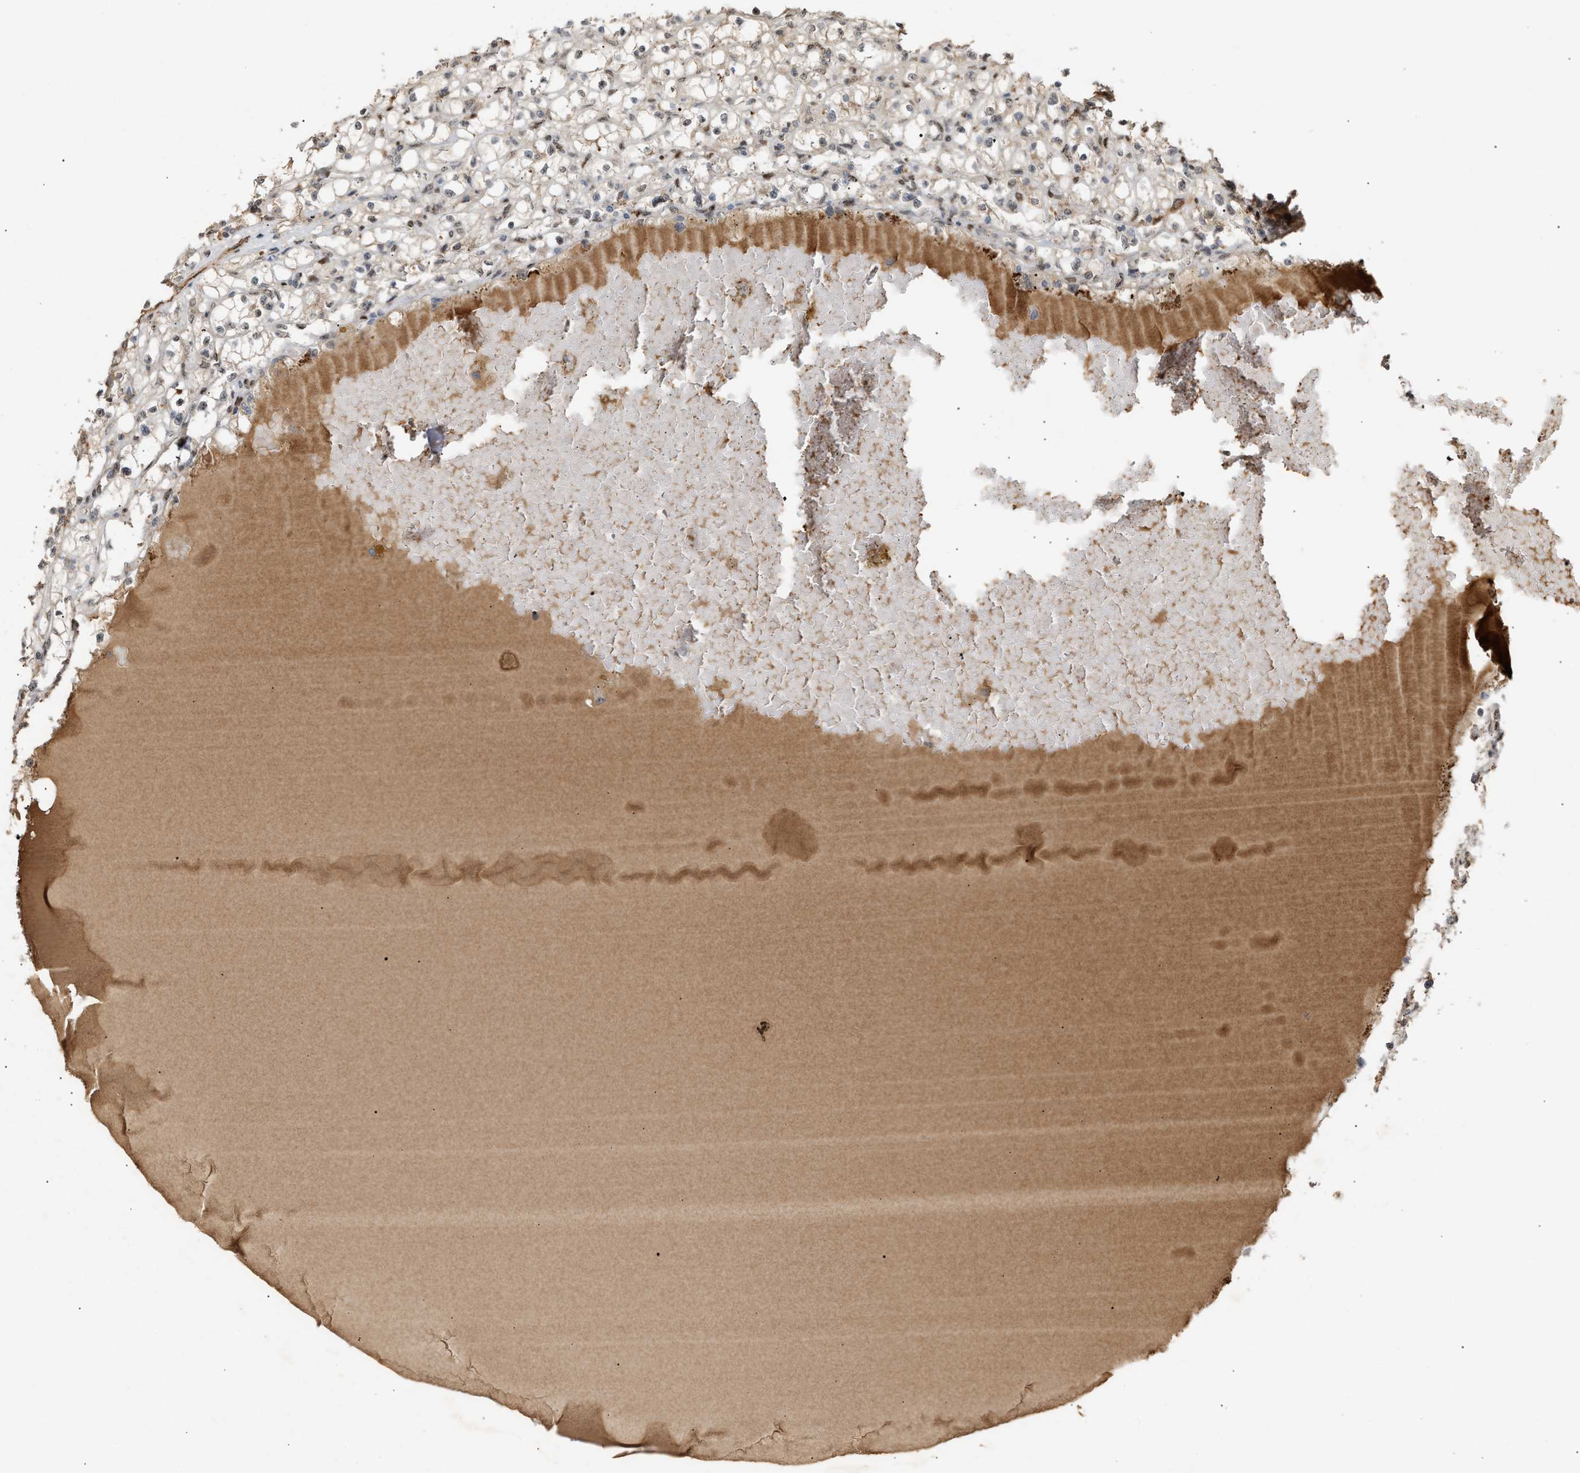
{"staining": {"intensity": "weak", "quantity": "<25%", "location": "cytoplasmic/membranous,nuclear"}, "tissue": "renal cancer", "cell_type": "Tumor cells", "image_type": "cancer", "snomed": [{"axis": "morphology", "description": "Adenocarcinoma, NOS"}, {"axis": "topography", "description": "Kidney"}], "caption": "Protein analysis of renal cancer (adenocarcinoma) reveals no significant expression in tumor cells. (Brightfield microscopy of DAB (3,3'-diaminobenzidine) immunohistochemistry at high magnification).", "gene": "ZFAND5", "patient": {"sex": "male", "age": 56}}